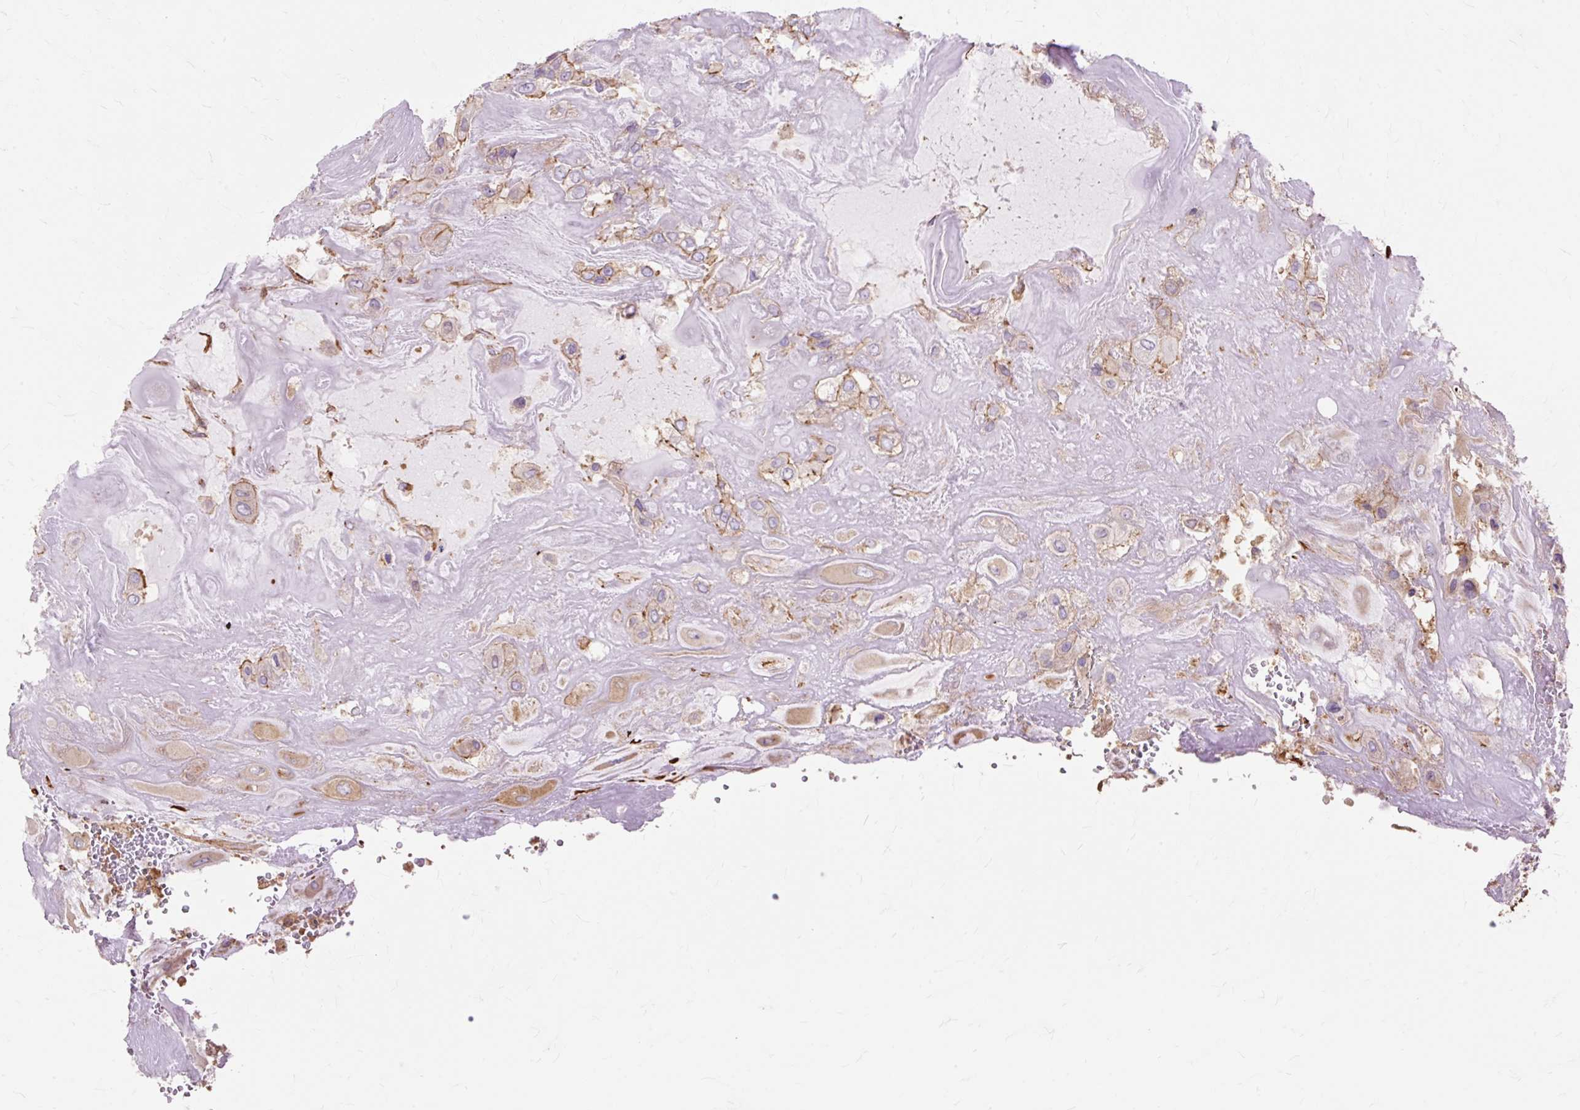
{"staining": {"intensity": "weak", "quantity": ">75%", "location": "cytoplasmic/membranous"}, "tissue": "placenta", "cell_type": "Decidual cells", "image_type": "normal", "snomed": [{"axis": "morphology", "description": "Normal tissue, NOS"}, {"axis": "topography", "description": "Placenta"}], "caption": "IHC staining of benign placenta, which displays low levels of weak cytoplasmic/membranous staining in about >75% of decidual cells indicating weak cytoplasmic/membranous protein expression. The staining was performed using DAB (3,3'-diaminobenzidine) (brown) for protein detection and nuclei were counterstained in hematoxylin (blue).", "gene": "TBC1D2B", "patient": {"sex": "female", "age": 32}}